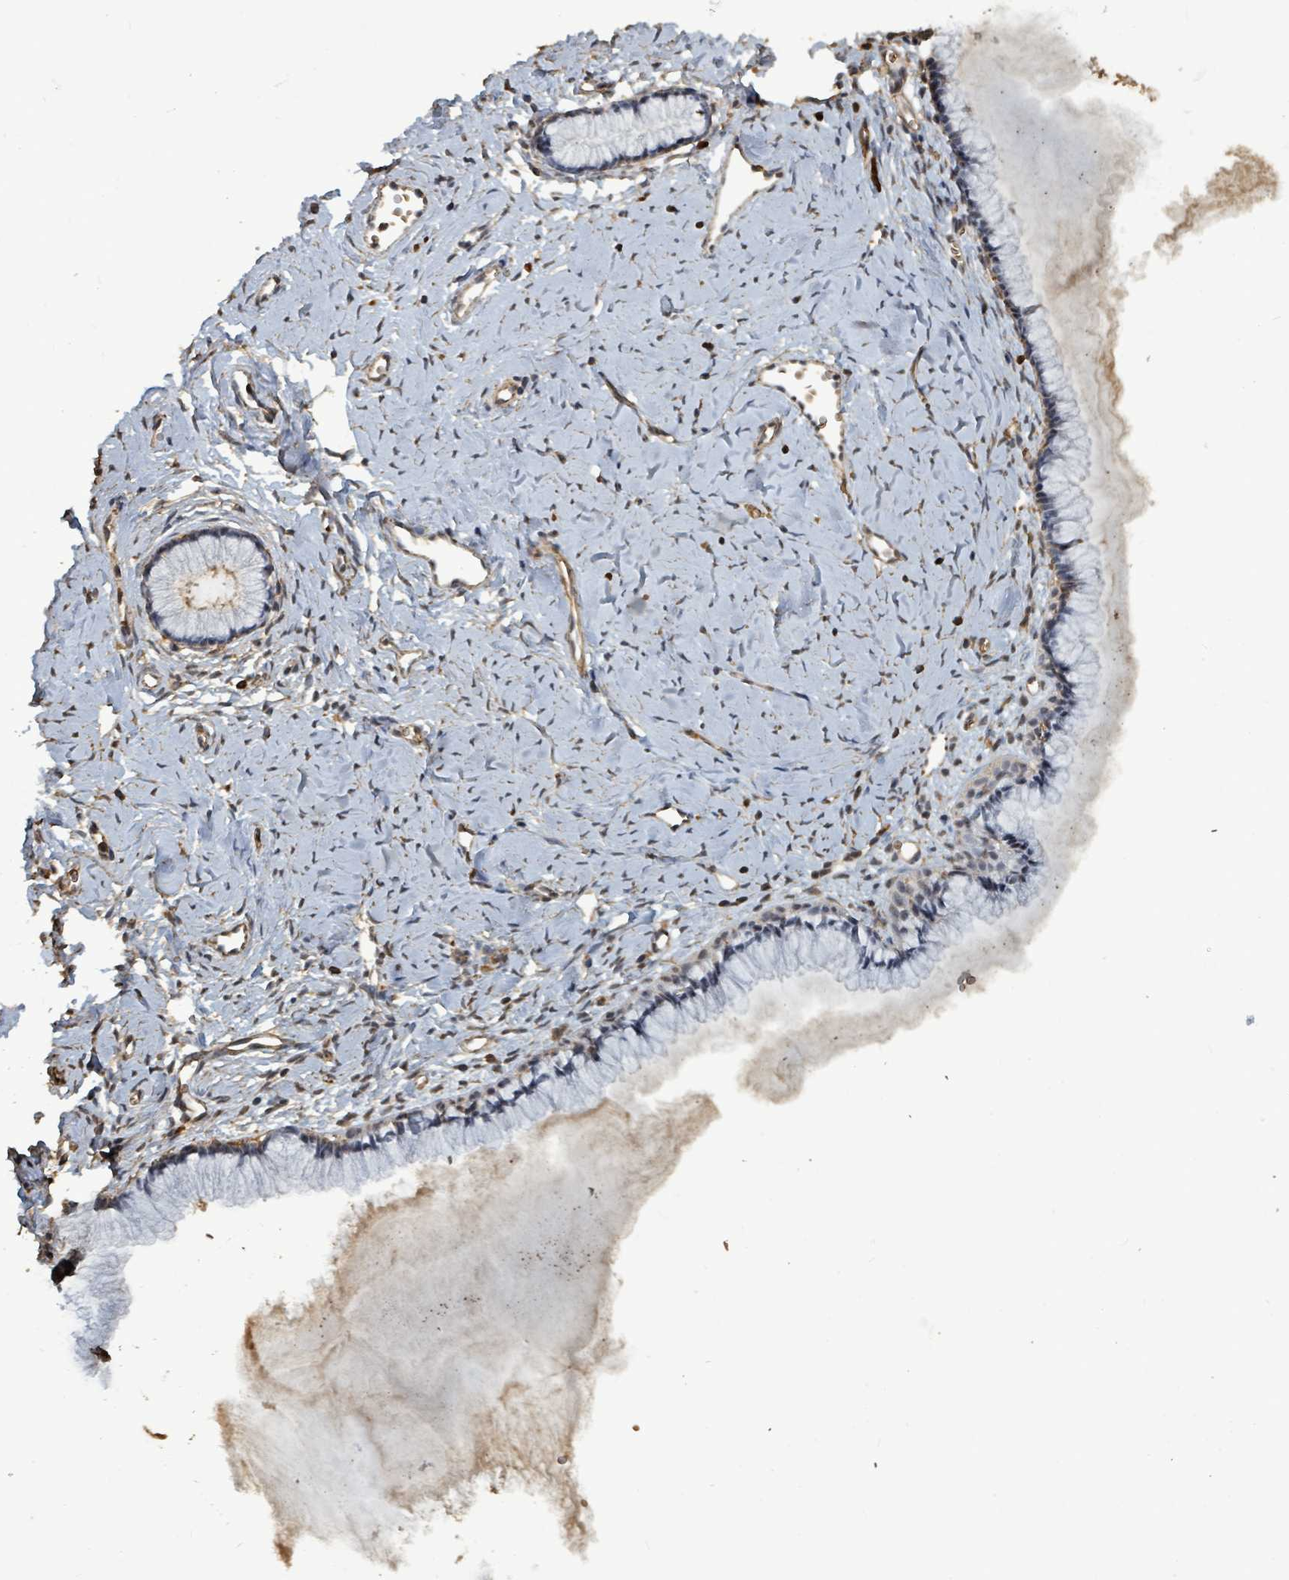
{"staining": {"intensity": "weak", "quantity": "<25%", "location": "cytoplasmic/membranous,nuclear"}, "tissue": "cervix", "cell_type": "Glandular cells", "image_type": "normal", "snomed": [{"axis": "morphology", "description": "Normal tissue, NOS"}, {"axis": "topography", "description": "Cervix"}], "caption": "This is an immunohistochemistry histopathology image of unremarkable human cervix. There is no staining in glandular cells.", "gene": "C6orf52", "patient": {"sex": "female", "age": 40}}